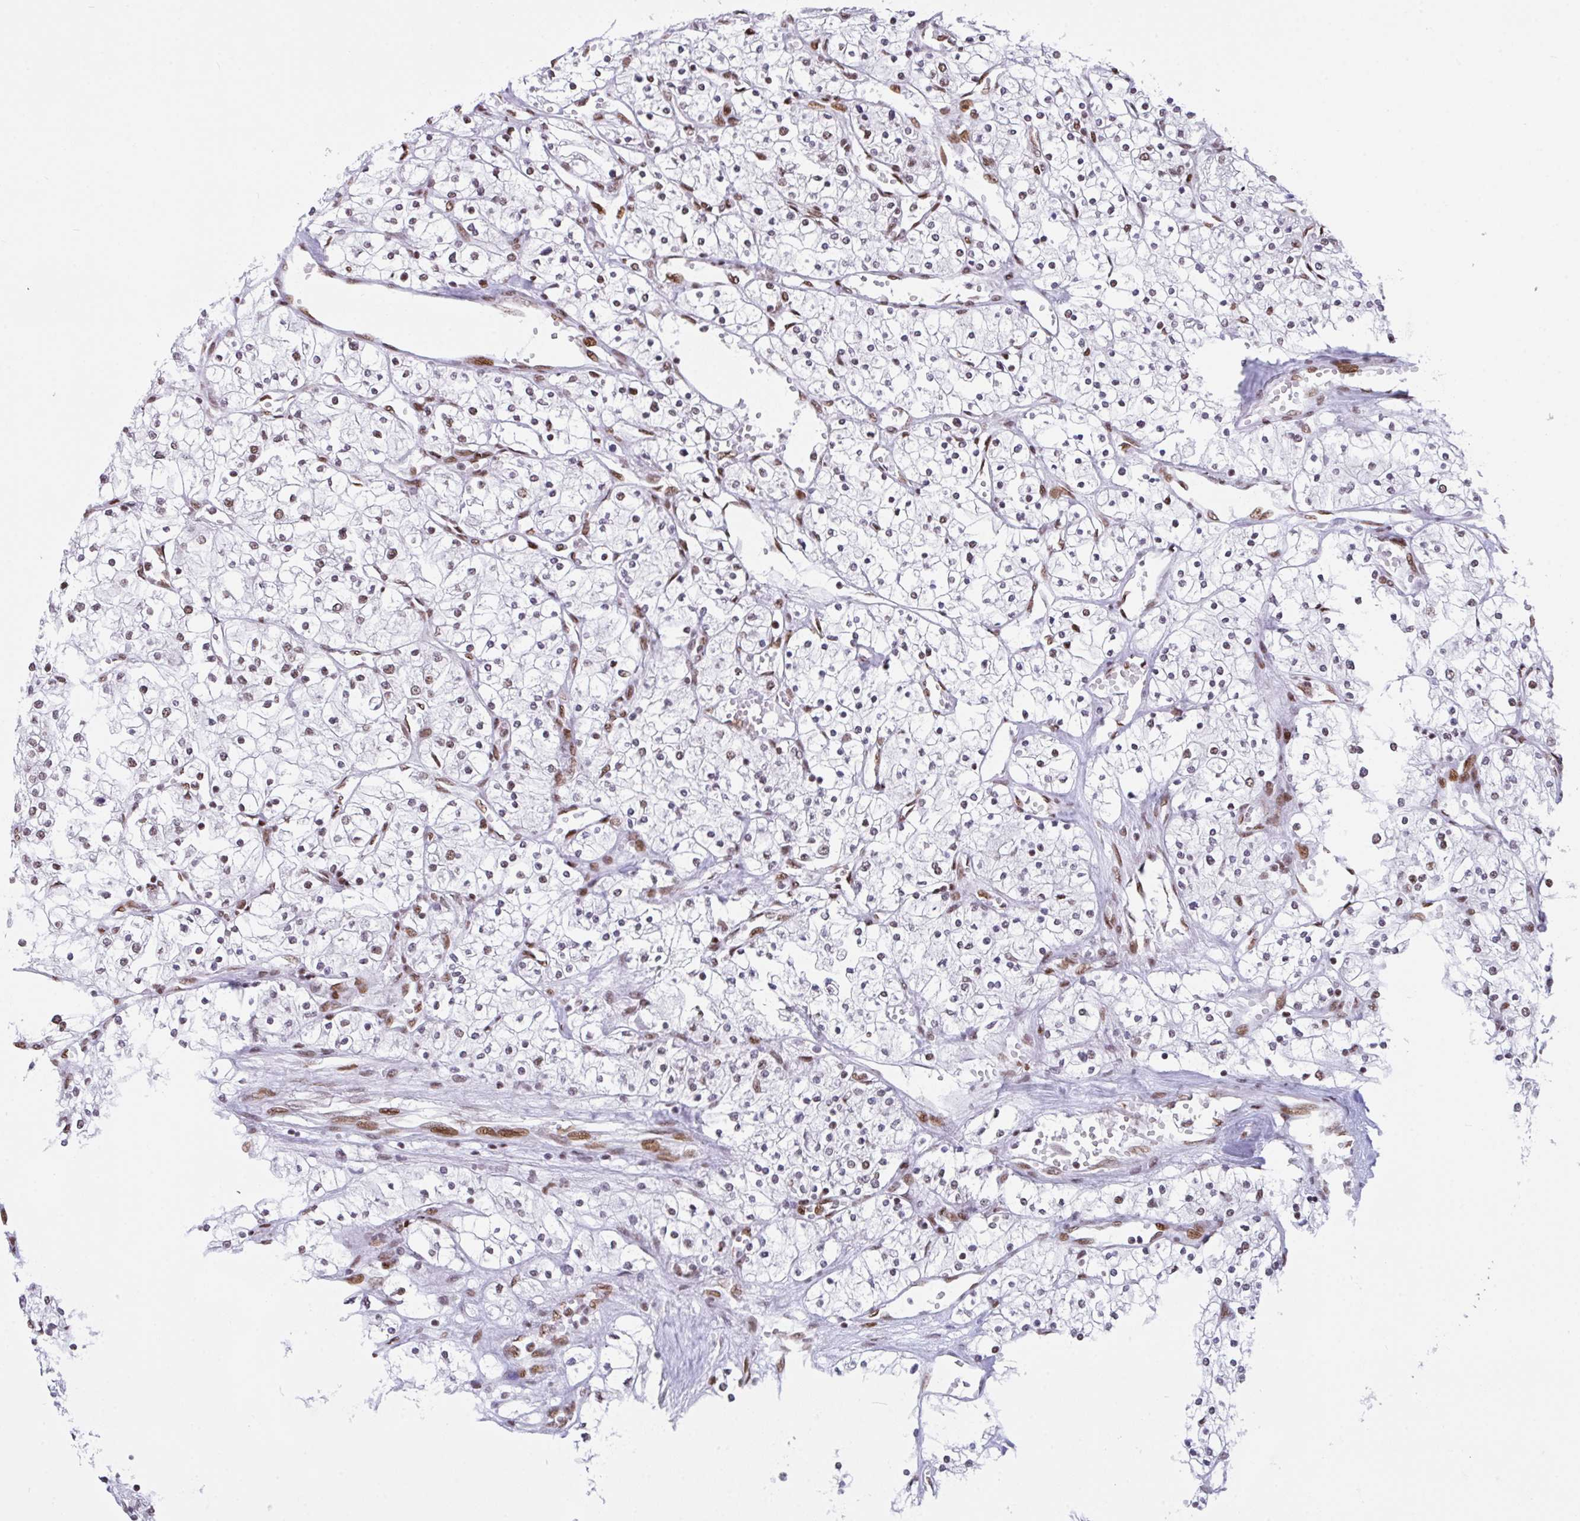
{"staining": {"intensity": "moderate", "quantity": "<25%", "location": "nuclear"}, "tissue": "renal cancer", "cell_type": "Tumor cells", "image_type": "cancer", "snomed": [{"axis": "morphology", "description": "Adenocarcinoma, NOS"}, {"axis": "topography", "description": "Kidney"}], "caption": "Immunohistochemistry micrograph of human adenocarcinoma (renal) stained for a protein (brown), which shows low levels of moderate nuclear positivity in approximately <25% of tumor cells.", "gene": "CLP1", "patient": {"sex": "male", "age": 80}}